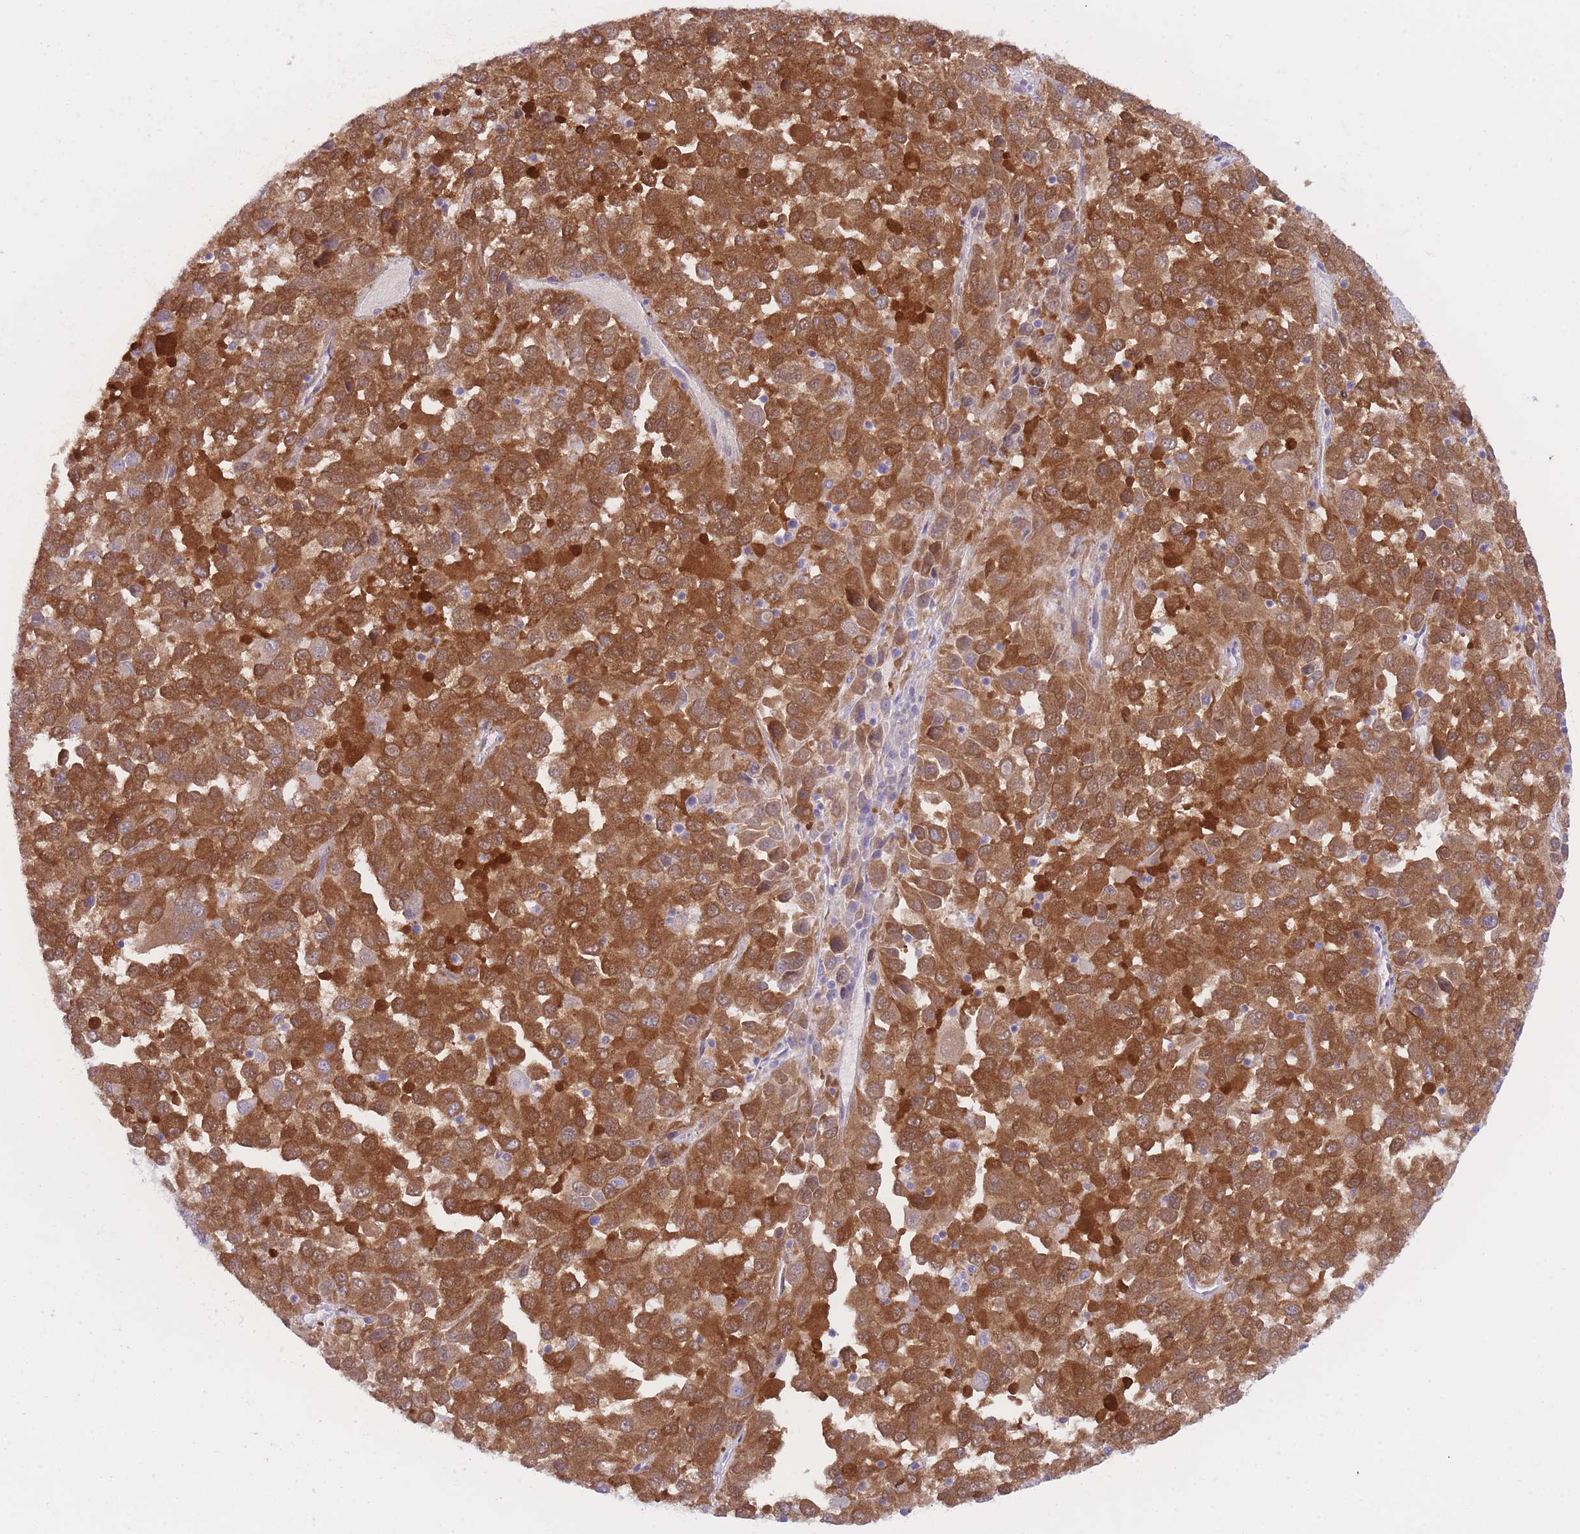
{"staining": {"intensity": "moderate", "quantity": ">75%", "location": "cytoplasmic/membranous"}, "tissue": "melanoma", "cell_type": "Tumor cells", "image_type": "cancer", "snomed": [{"axis": "morphology", "description": "Malignant melanoma, Metastatic site"}, {"axis": "topography", "description": "Lung"}], "caption": "Brown immunohistochemical staining in human malignant melanoma (metastatic site) exhibits moderate cytoplasmic/membranous expression in approximately >75% of tumor cells.", "gene": "QTRT1", "patient": {"sex": "male", "age": 64}}